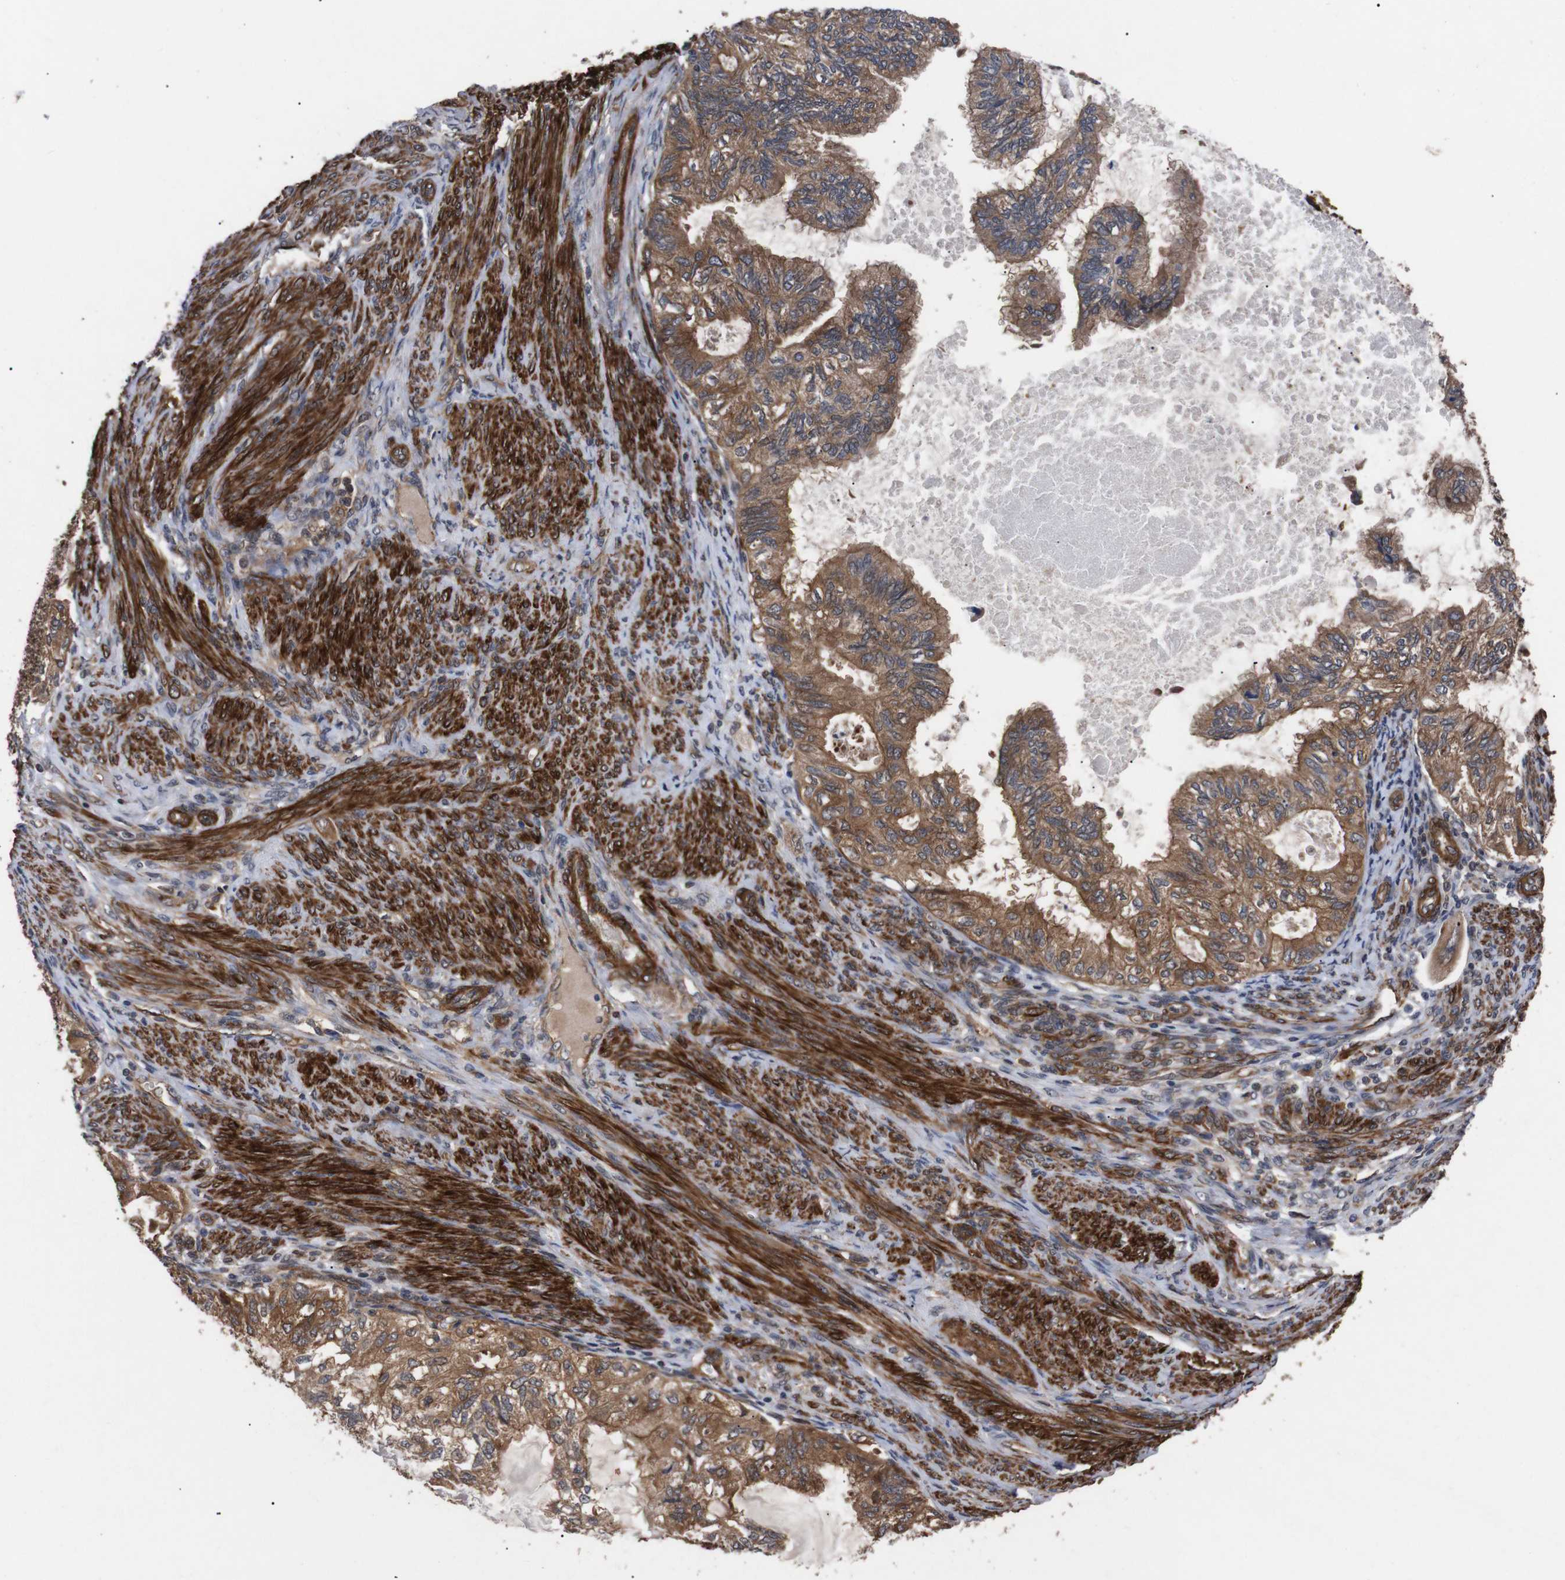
{"staining": {"intensity": "moderate", "quantity": ">75%", "location": "cytoplasmic/membranous"}, "tissue": "cervical cancer", "cell_type": "Tumor cells", "image_type": "cancer", "snomed": [{"axis": "morphology", "description": "Normal tissue, NOS"}, {"axis": "morphology", "description": "Adenocarcinoma, NOS"}, {"axis": "topography", "description": "Cervix"}, {"axis": "topography", "description": "Endometrium"}], "caption": "Cervical cancer stained with a brown dye shows moderate cytoplasmic/membranous positive positivity in about >75% of tumor cells.", "gene": "PAWR", "patient": {"sex": "female", "age": 86}}